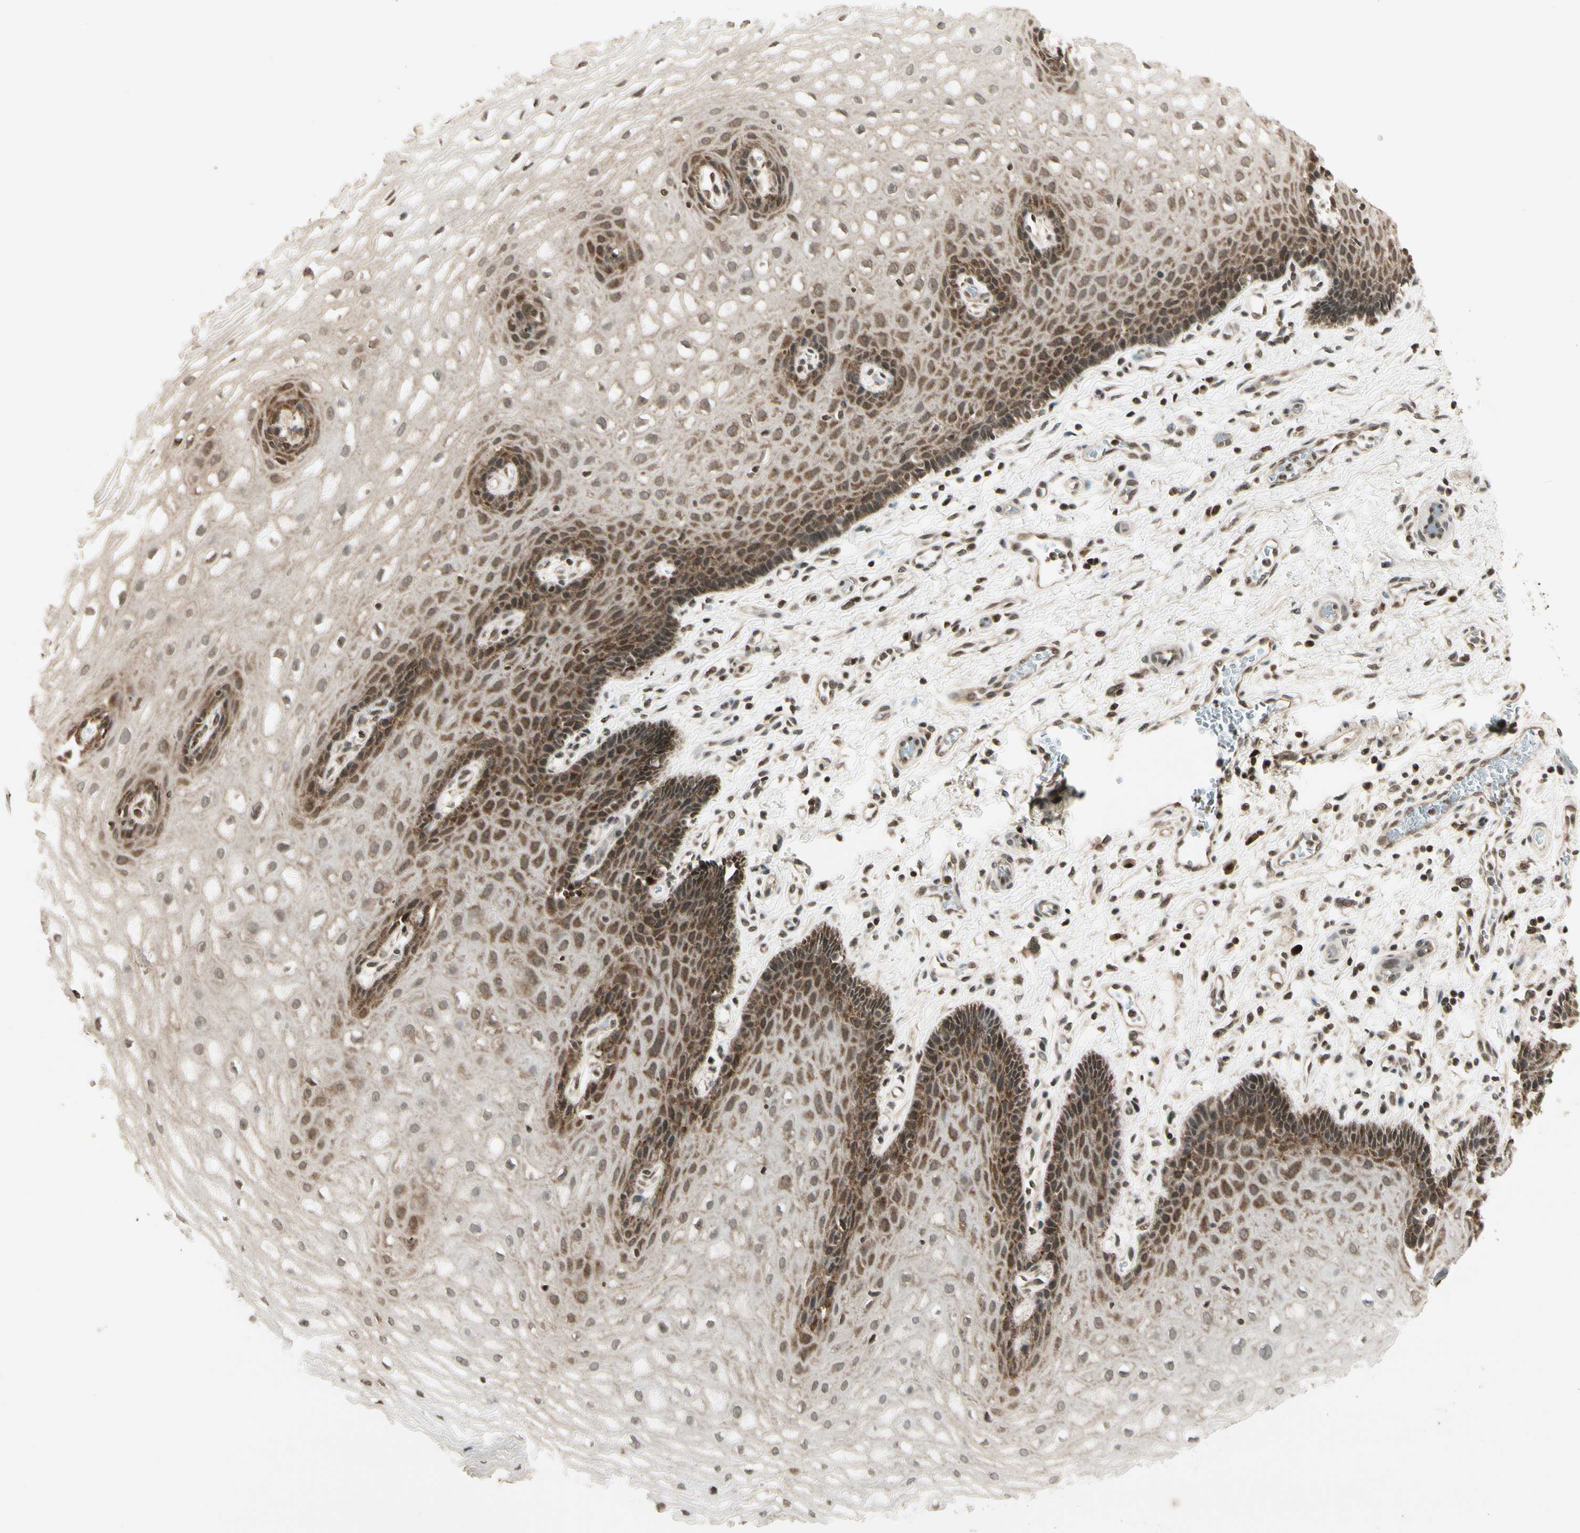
{"staining": {"intensity": "moderate", "quantity": "25%-75%", "location": "cytoplasmic/membranous,nuclear"}, "tissue": "esophagus", "cell_type": "Squamous epithelial cells", "image_type": "normal", "snomed": [{"axis": "morphology", "description": "Normal tissue, NOS"}, {"axis": "topography", "description": "Esophagus"}], "caption": "DAB (3,3'-diaminobenzidine) immunohistochemical staining of benign esophagus demonstrates moderate cytoplasmic/membranous,nuclear protein positivity in about 25%-75% of squamous epithelial cells.", "gene": "SMN2", "patient": {"sex": "male", "age": 54}}